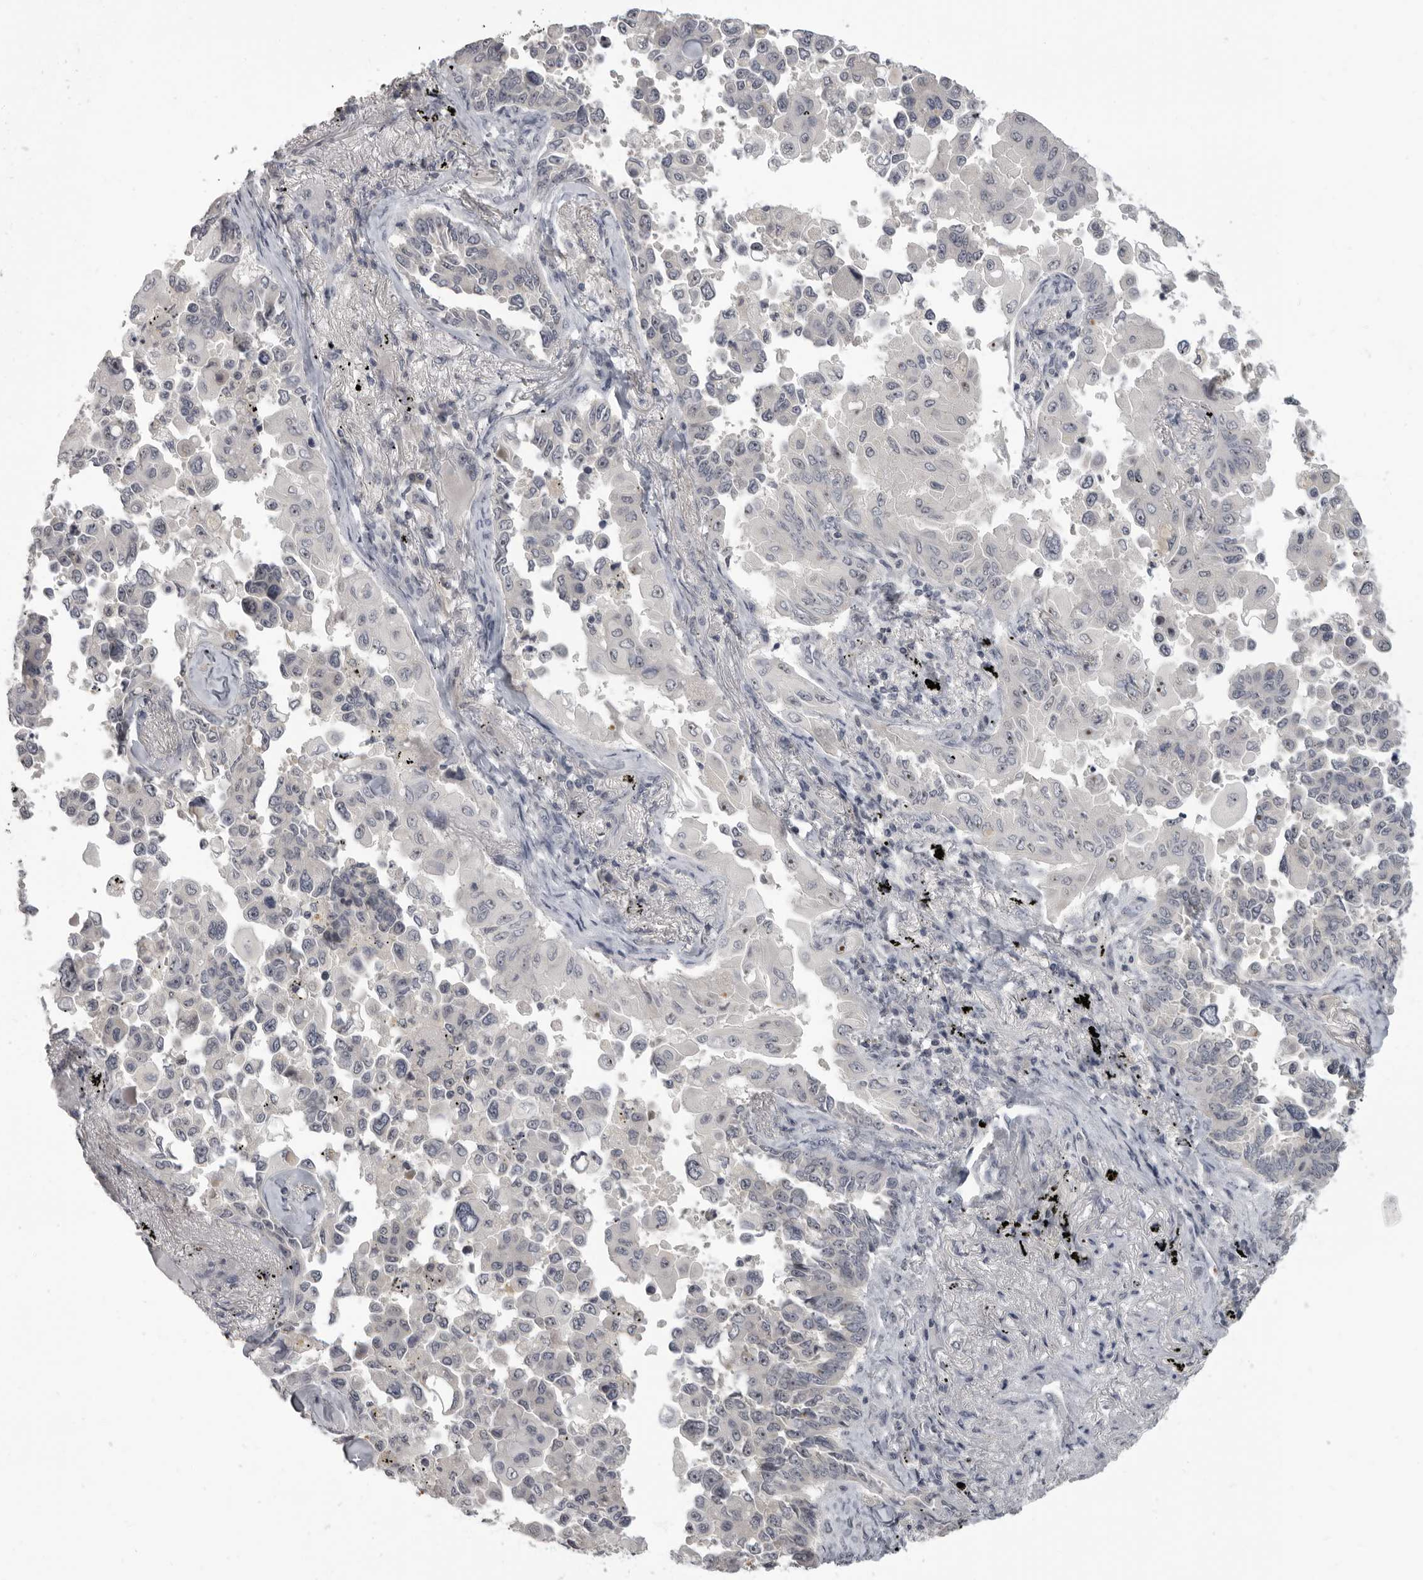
{"staining": {"intensity": "negative", "quantity": "none", "location": "none"}, "tissue": "lung cancer", "cell_type": "Tumor cells", "image_type": "cancer", "snomed": [{"axis": "morphology", "description": "Adenocarcinoma, NOS"}, {"axis": "topography", "description": "Lung"}], "caption": "Tumor cells are negative for brown protein staining in adenocarcinoma (lung).", "gene": "MRTO4", "patient": {"sex": "female", "age": 67}}